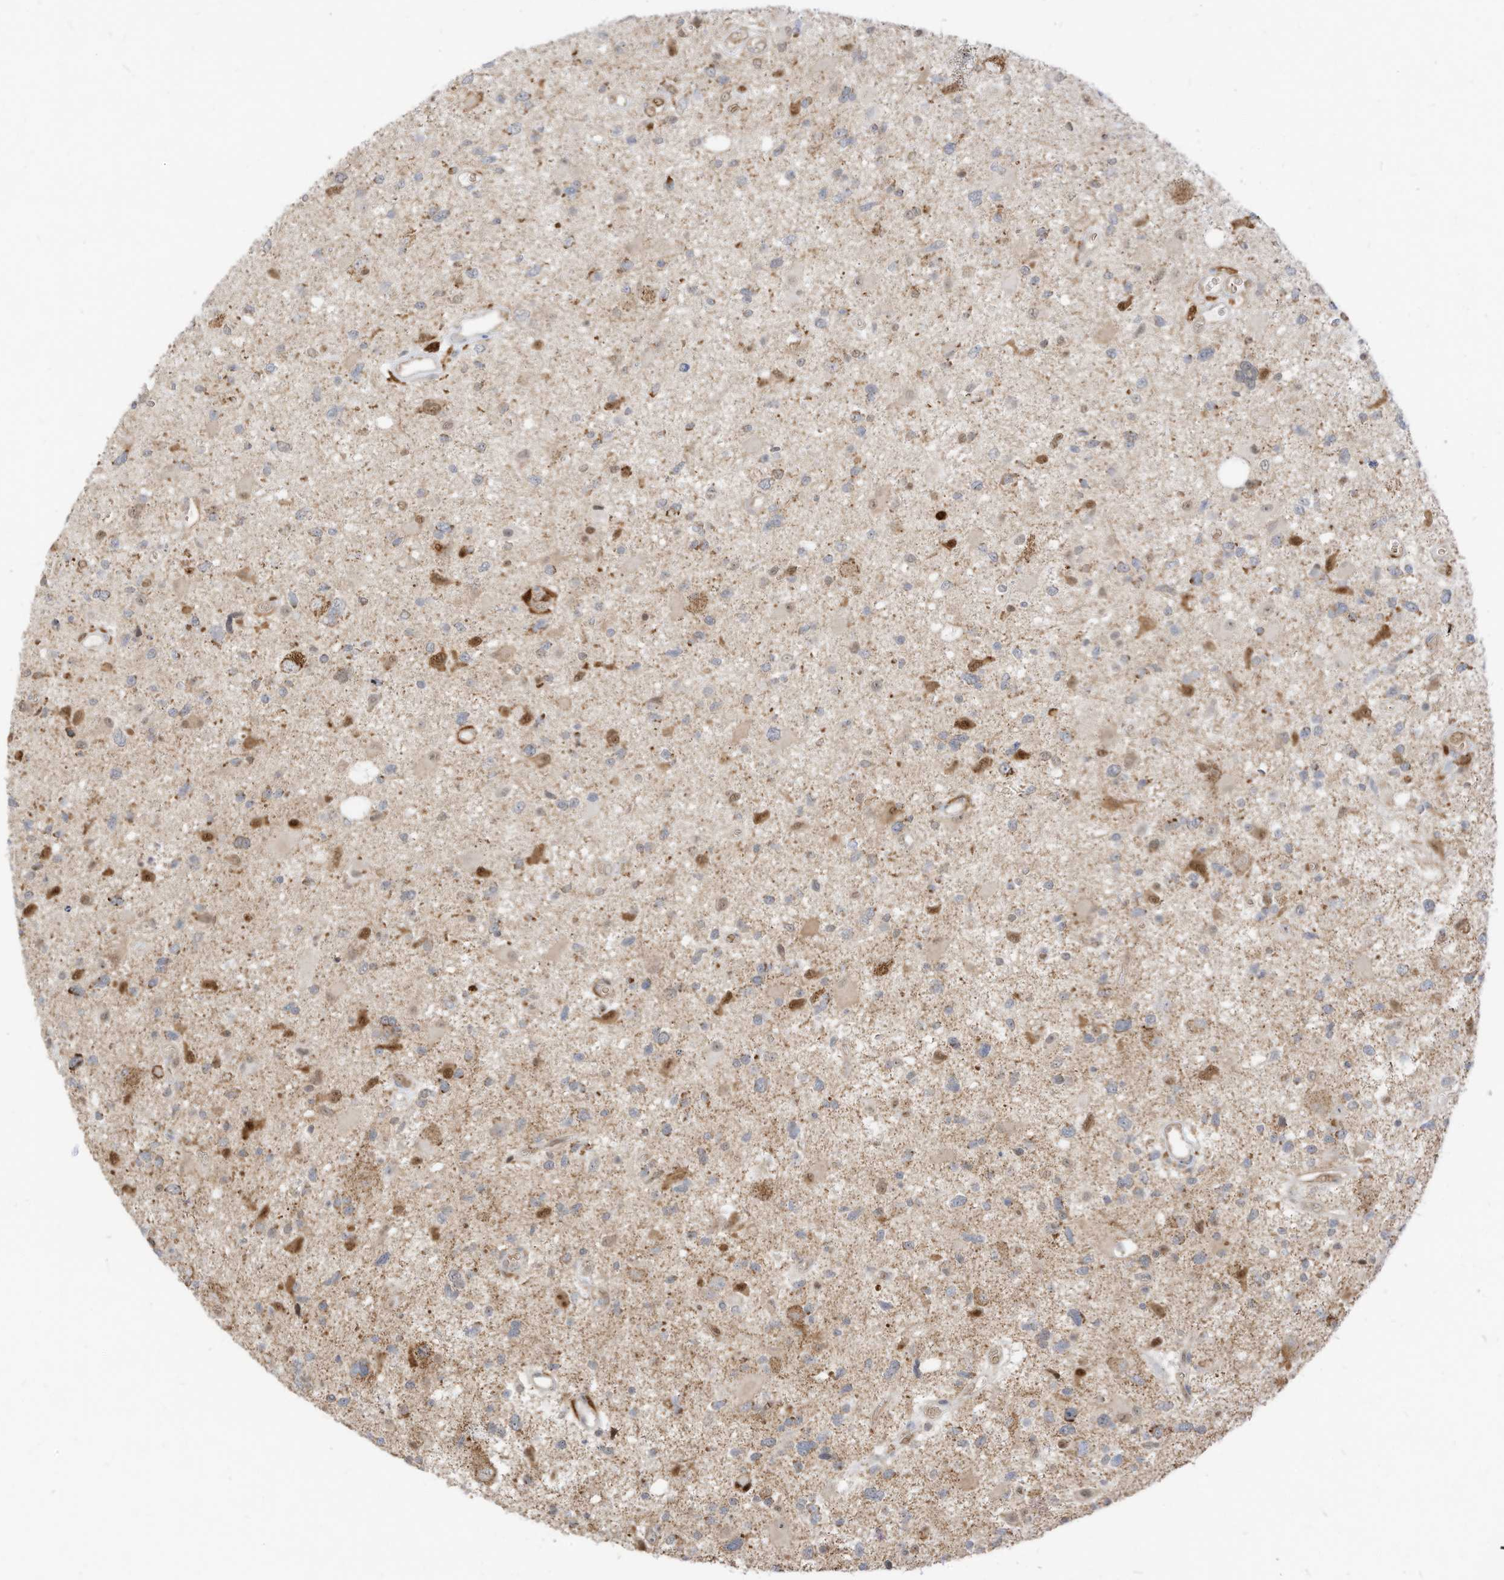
{"staining": {"intensity": "moderate", "quantity": "<25%", "location": "cytoplasmic/membranous"}, "tissue": "glioma", "cell_type": "Tumor cells", "image_type": "cancer", "snomed": [{"axis": "morphology", "description": "Glioma, malignant, High grade"}, {"axis": "topography", "description": "Brain"}], "caption": "This image displays IHC staining of glioma, with low moderate cytoplasmic/membranous expression in approximately <25% of tumor cells.", "gene": "MTUS2", "patient": {"sex": "male", "age": 33}}